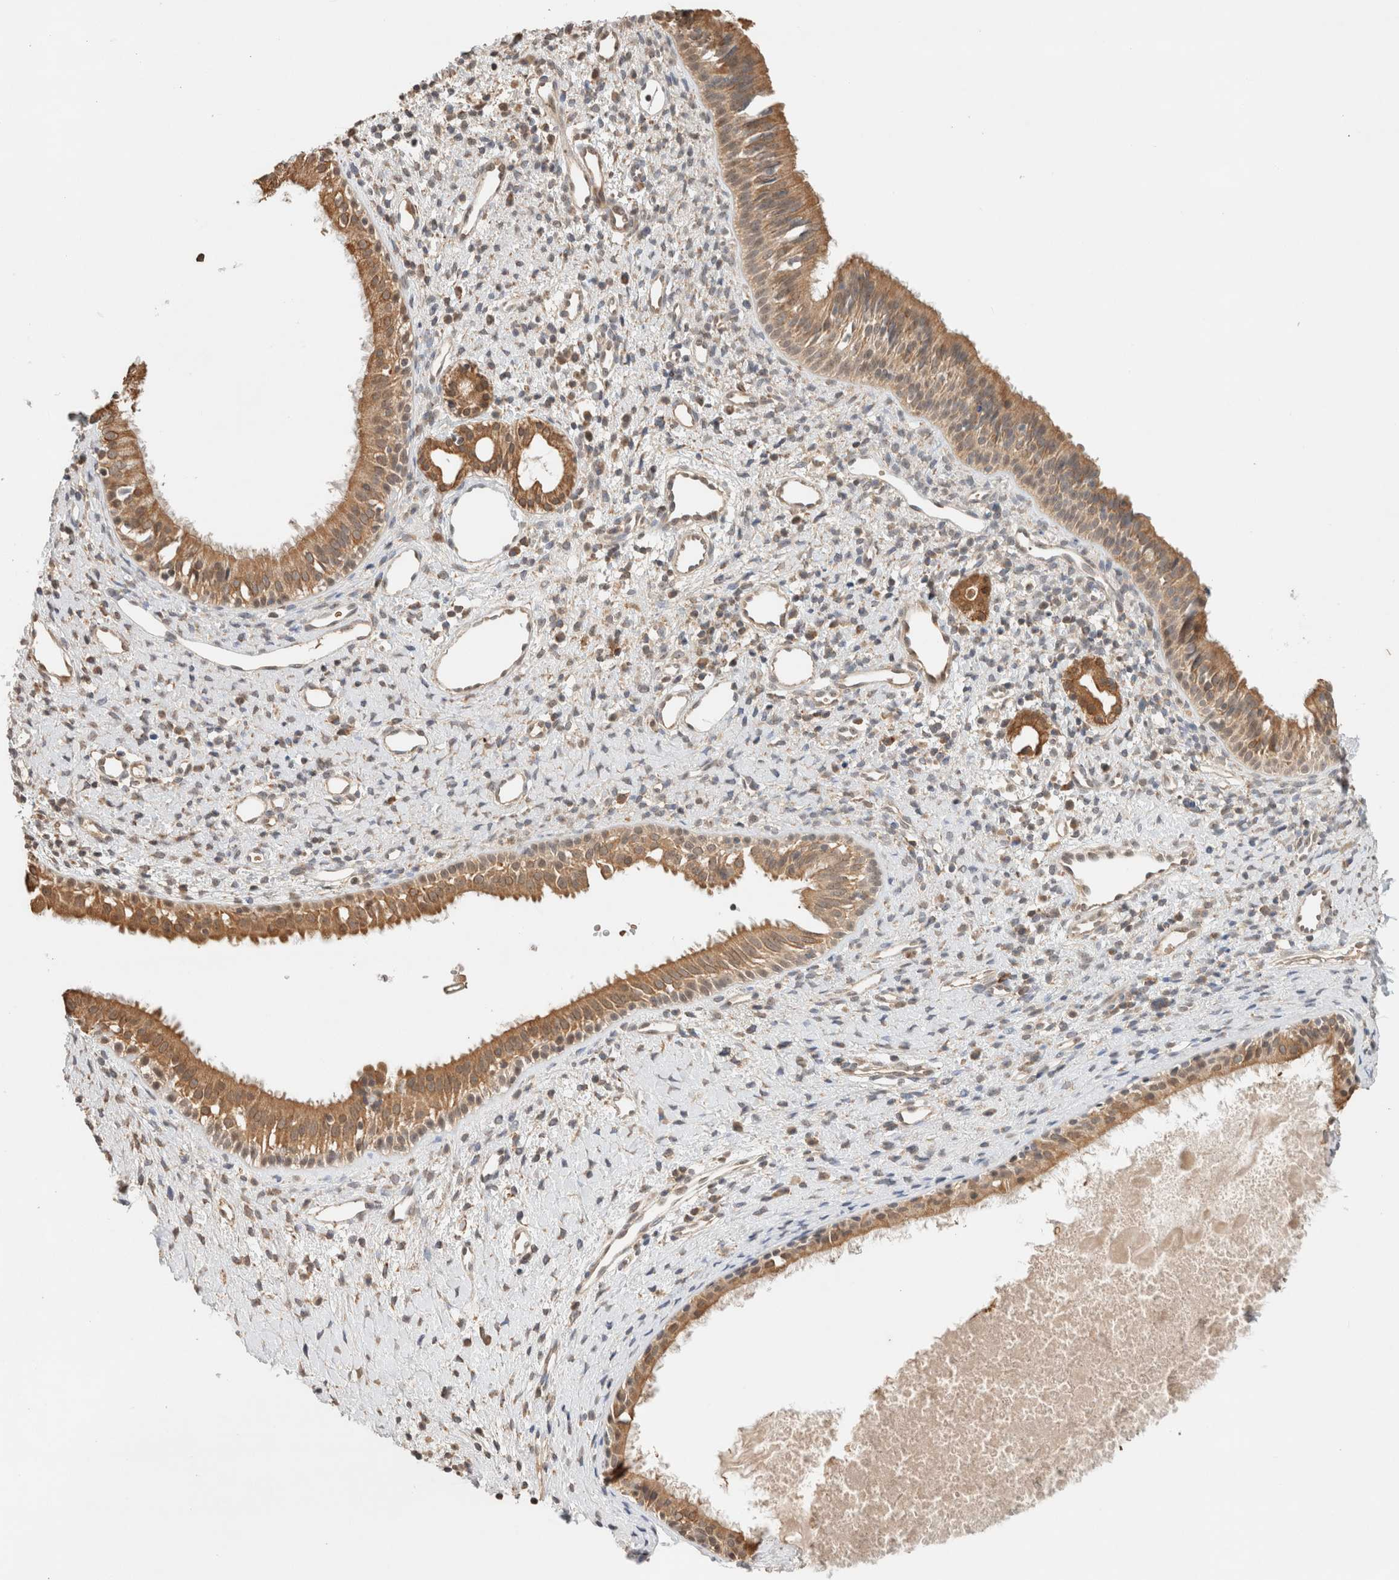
{"staining": {"intensity": "moderate", "quantity": ">75%", "location": "cytoplasmic/membranous"}, "tissue": "nasopharynx", "cell_type": "Respiratory epithelial cells", "image_type": "normal", "snomed": [{"axis": "morphology", "description": "Normal tissue, NOS"}, {"axis": "topography", "description": "Nasopharynx"}], "caption": "Human nasopharynx stained for a protein (brown) reveals moderate cytoplasmic/membranous positive expression in approximately >75% of respiratory epithelial cells.", "gene": "CA13", "patient": {"sex": "male", "age": 22}}